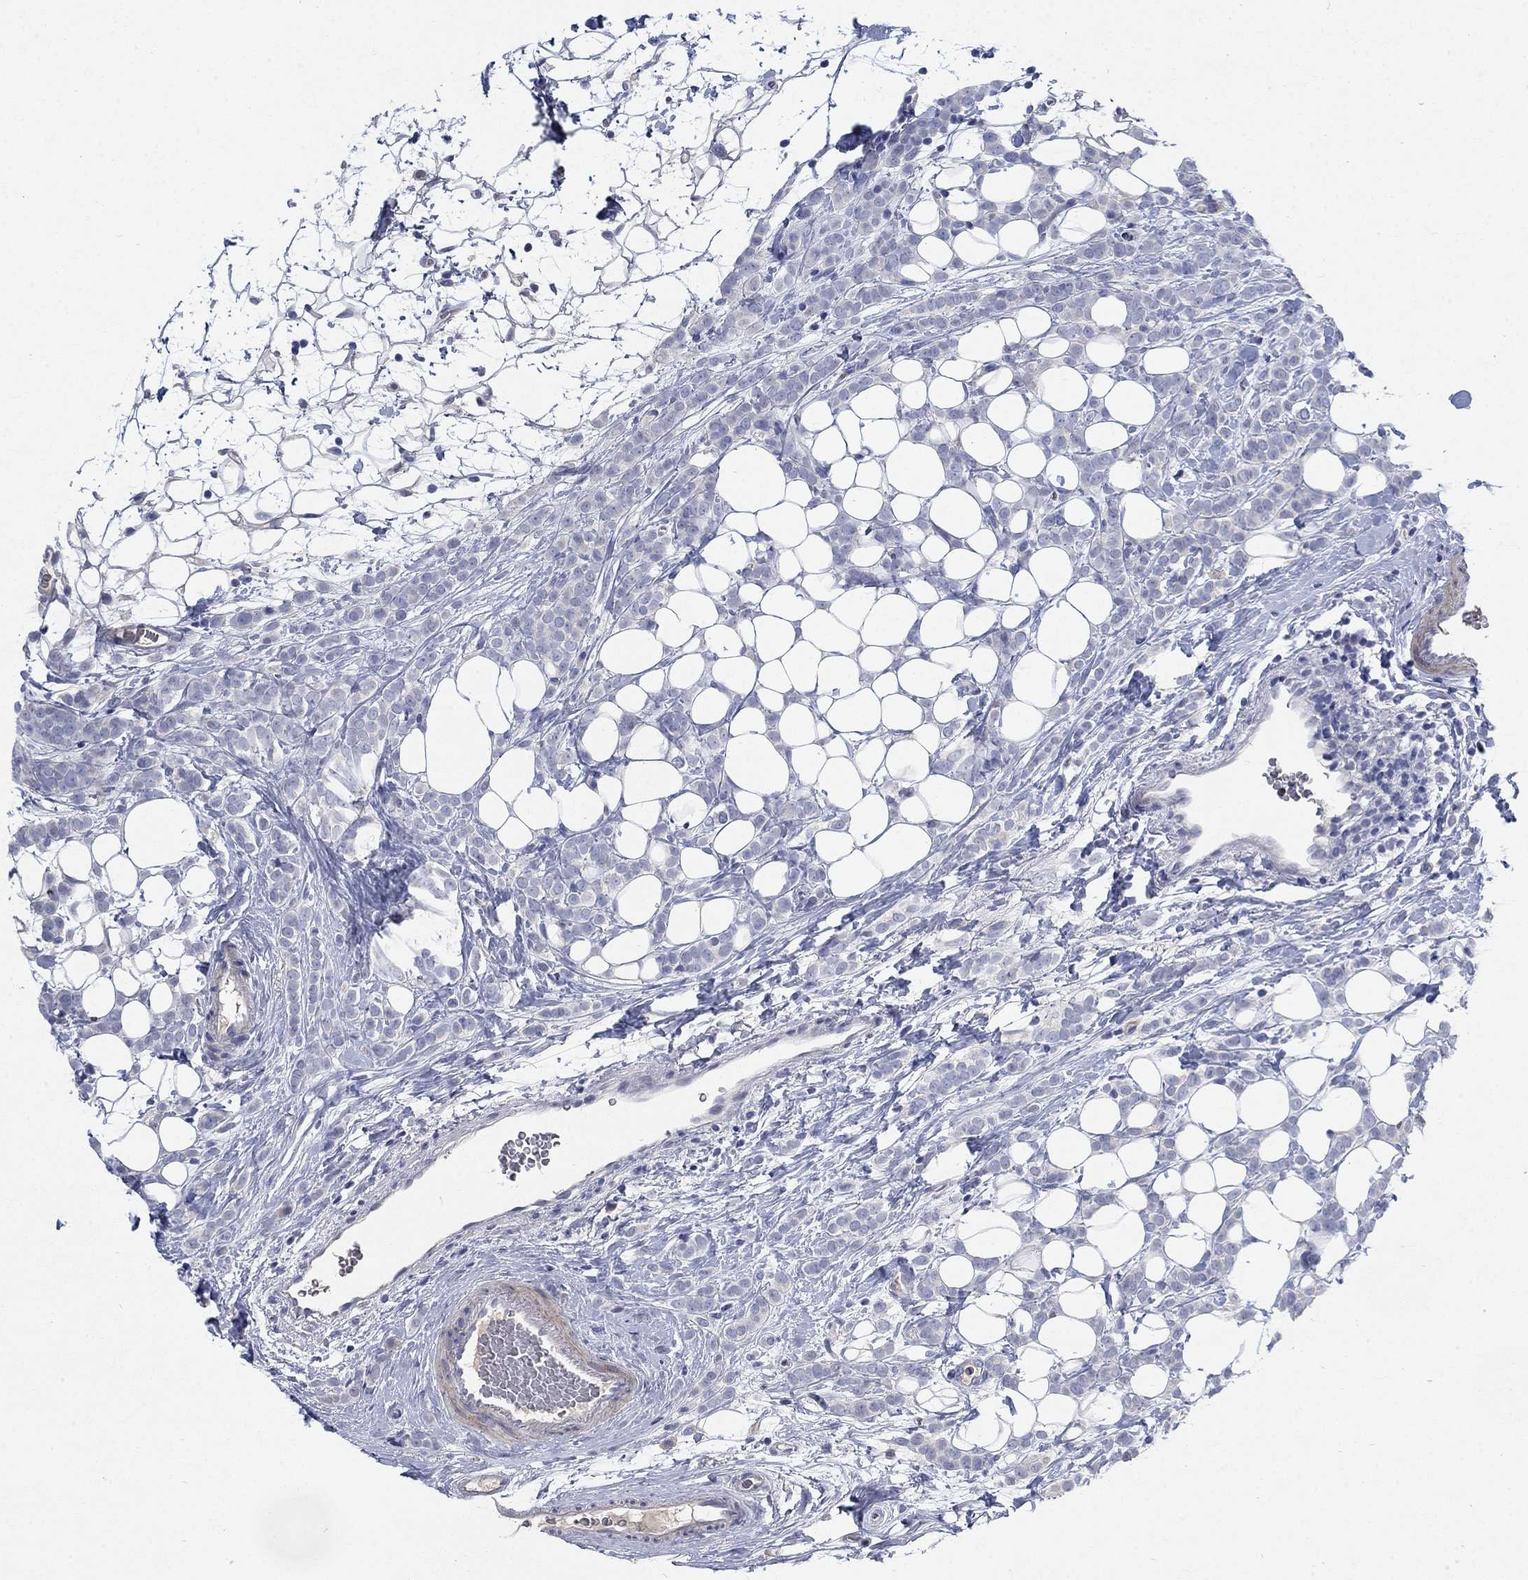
{"staining": {"intensity": "negative", "quantity": "none", "location": "none"}, "tissue": "breast cancer", "cell_type": "Tumor cells", "image_type": "cancer", "snomed": [{"axis": "morphology", "description": "Lobular carcinoma"}, {"axis": "topography", "description": "Breast"}], "caption": "IHC photomicrograph of neoplastic tissue: breast cancer (lobular carcinoma) stained with DAB demonstrates no significant protein staining in tumor cells. (Immunohistochemistry (ihc), brightfield microscopy, high magnification).", "gene": "TMEM249", "patient": {"sex": "female", "age": 49}}